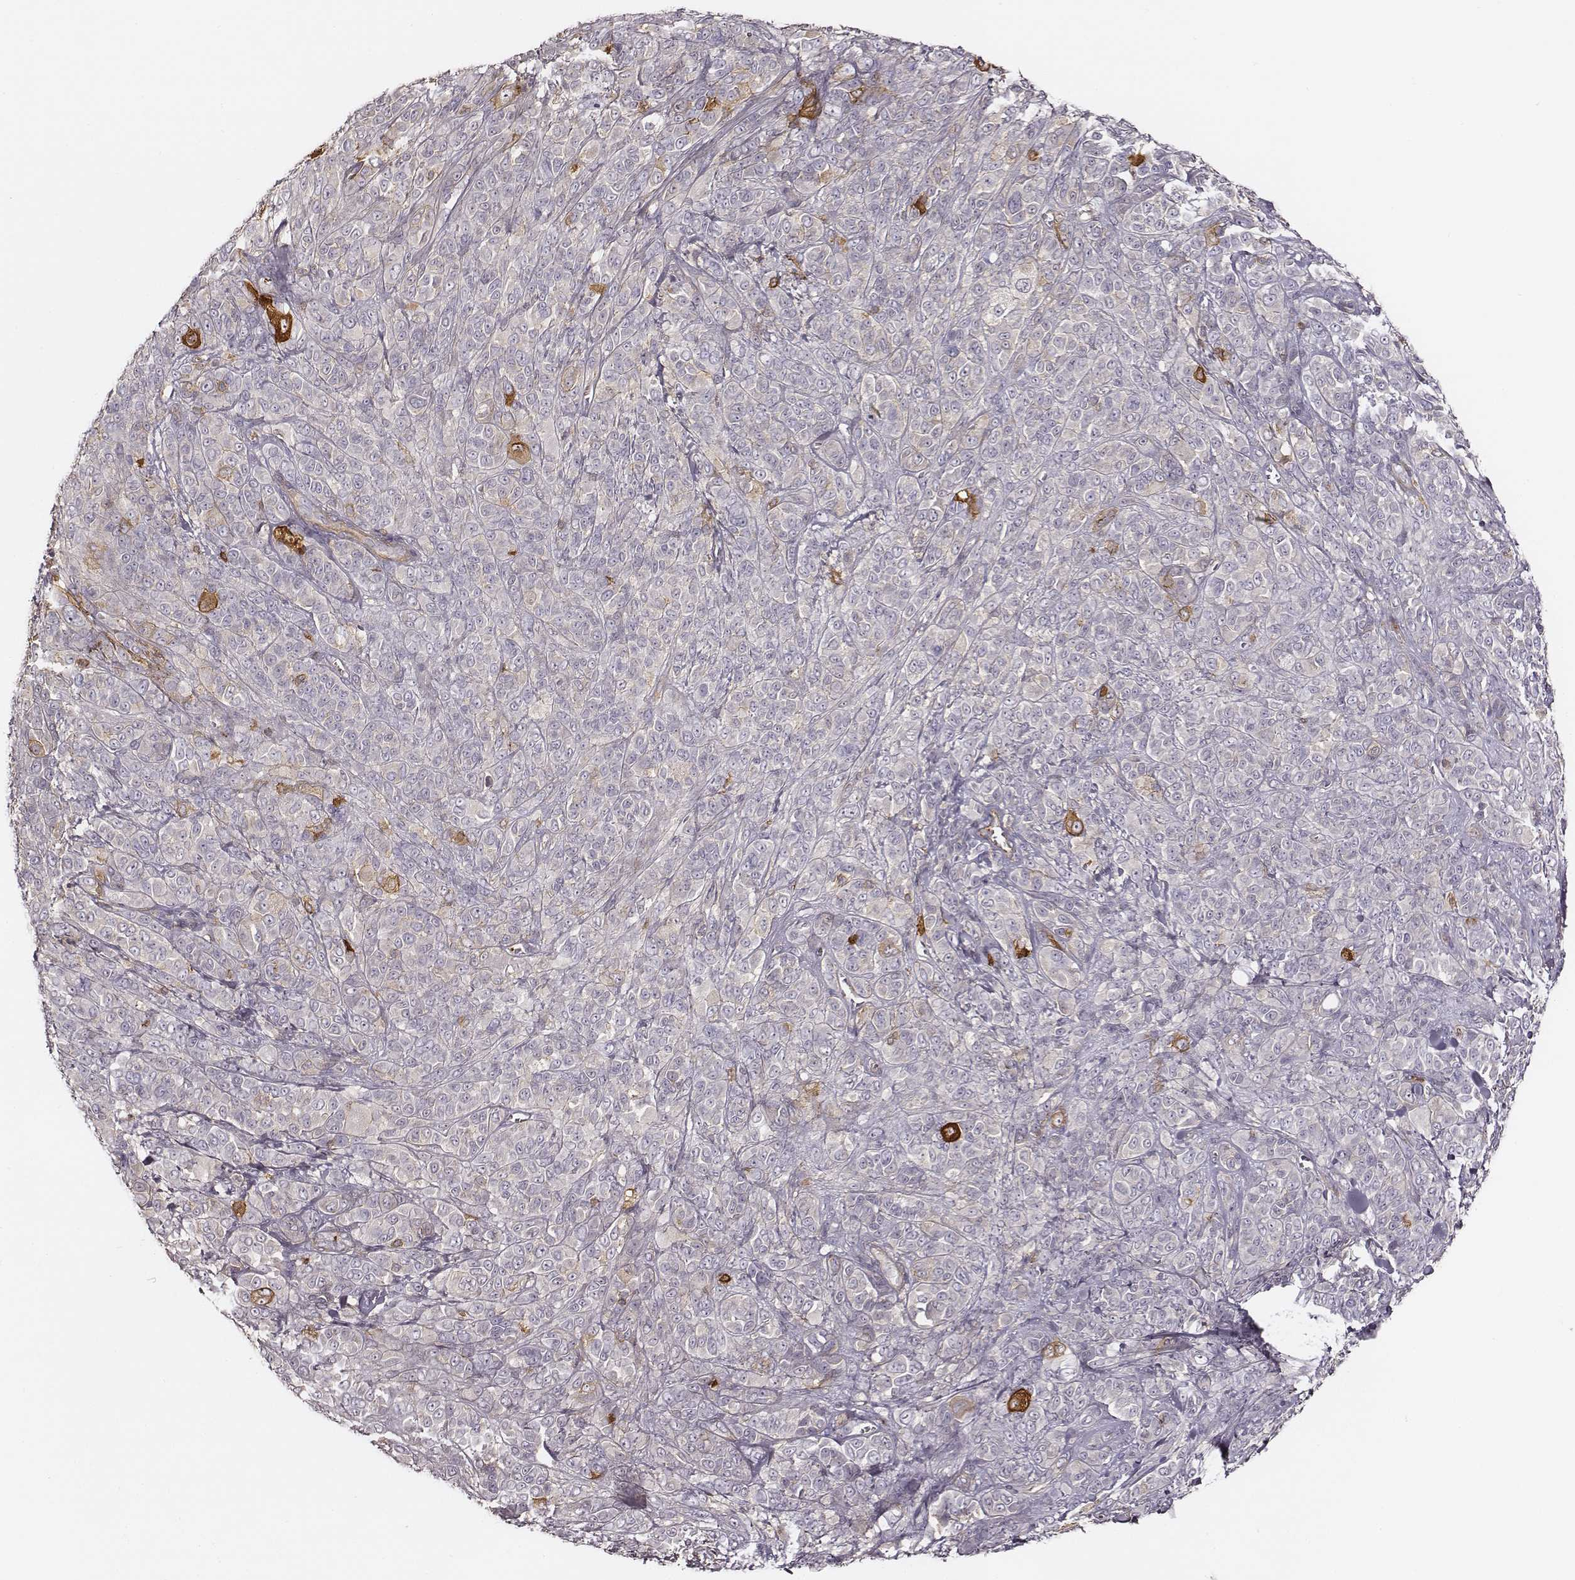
{"staining": {"intensity": "negative", "quantity": "none", "location": "none"}, "tissue": "melanoma", "cell_type": "Tumor cells", "image_type": "cancer", "snomed": [{"axis": "morphology", "description": "Malignant melanoma, NOS"}, {"axis": "topography", "description": "Skin"}], "caption": "This is an immunohistochemistry image of human malignant melanoma. There is no positivity in tumor cells.", "gene": "ZYX", "patient": {"sex": "female", "age": 87}}